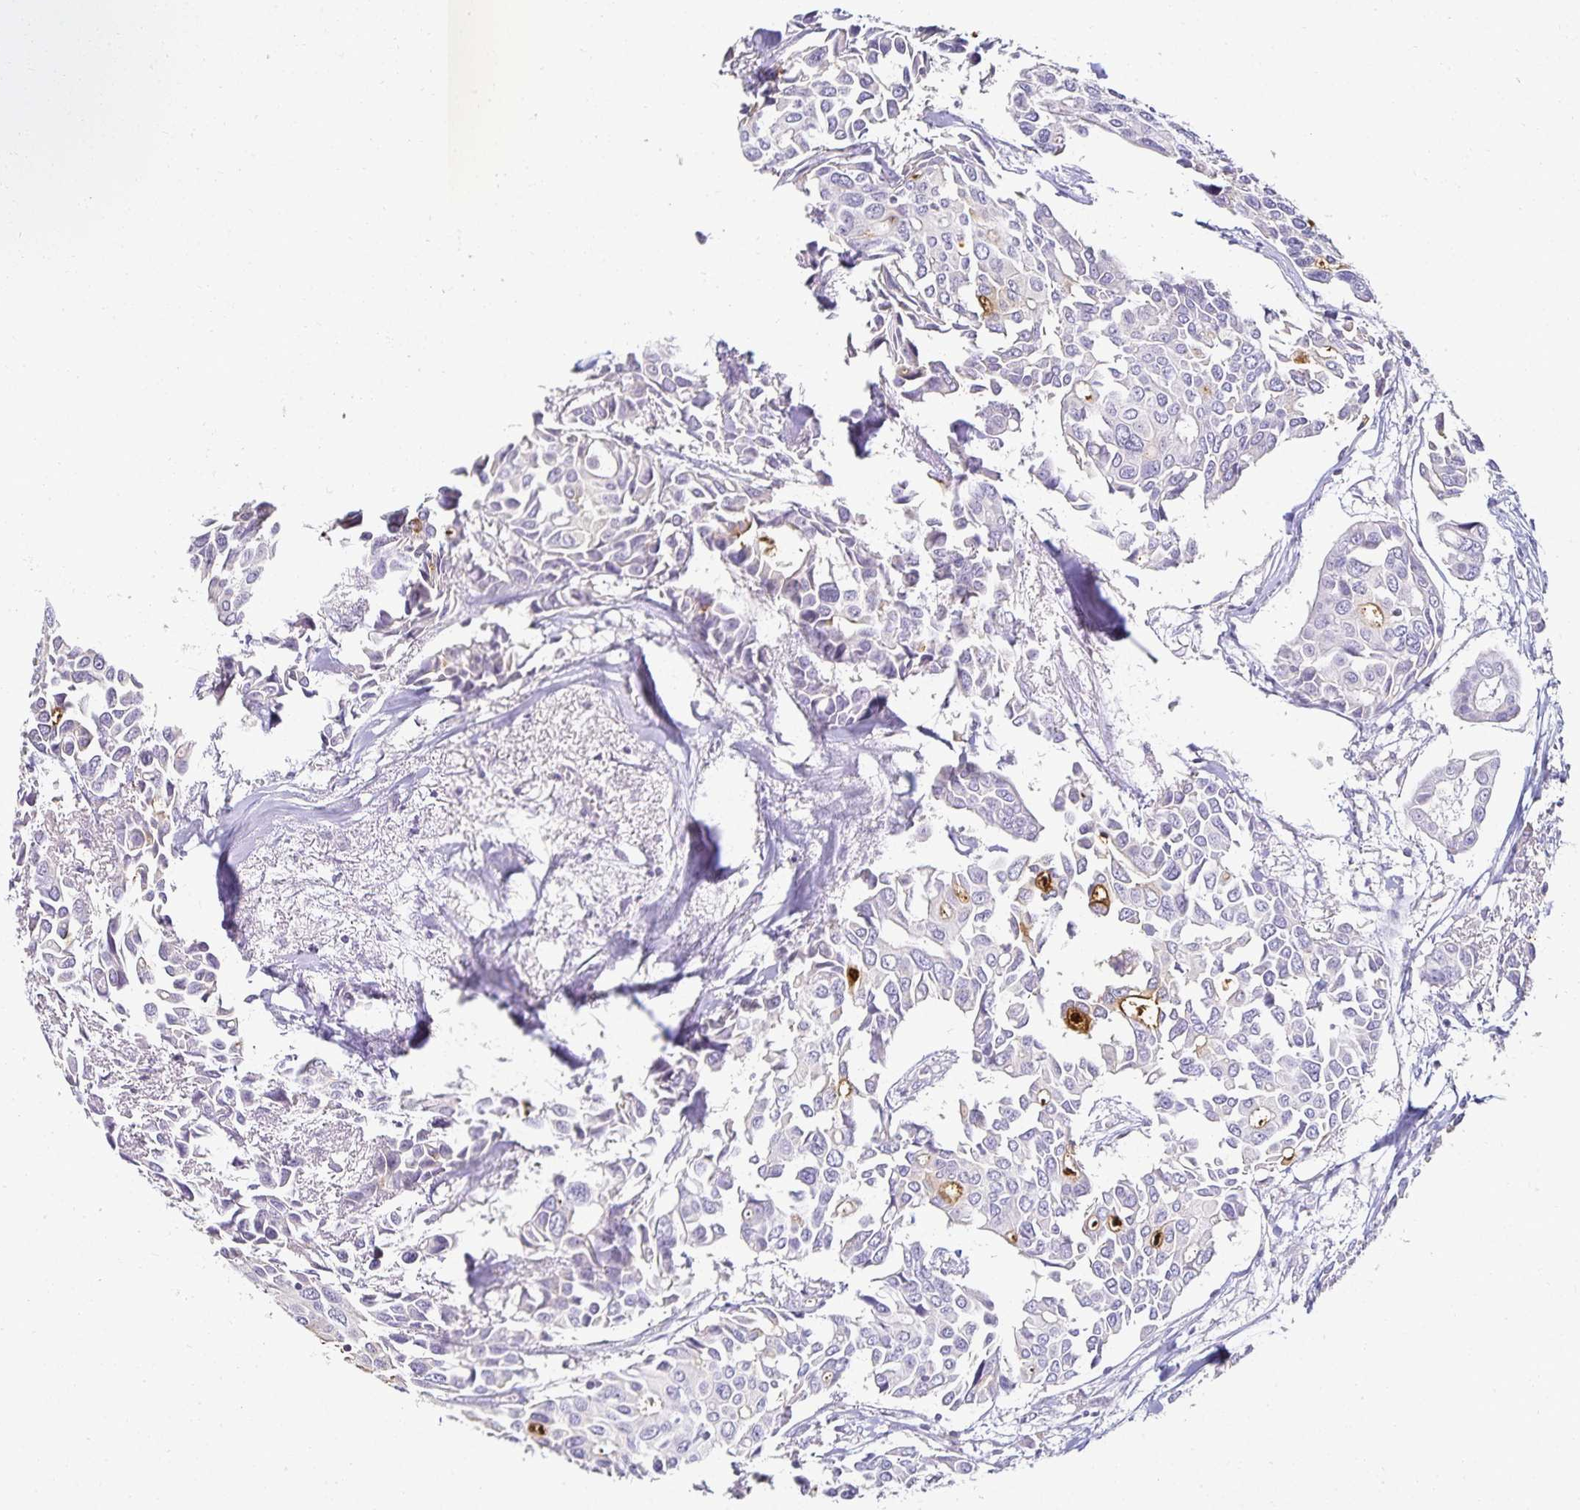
{"staining": {"intensity": "negative", "quantity": "none", "location": "none"}, "tissue": "breast cancer", "cell_type": "Tumor cells", "image_type": "cancer", "snomed": [{"axis": "morphology", "description": "Duct carcinoma"}, {"axis": "topography", "description": "Breast"}], "caption": "A micrograph of breast infiltrating ductal carcinoma stained for a protein demonstrates no brown staining in tumor cells.", "gene": "GP2", "patient": {"sex": "female", "age": 54}}